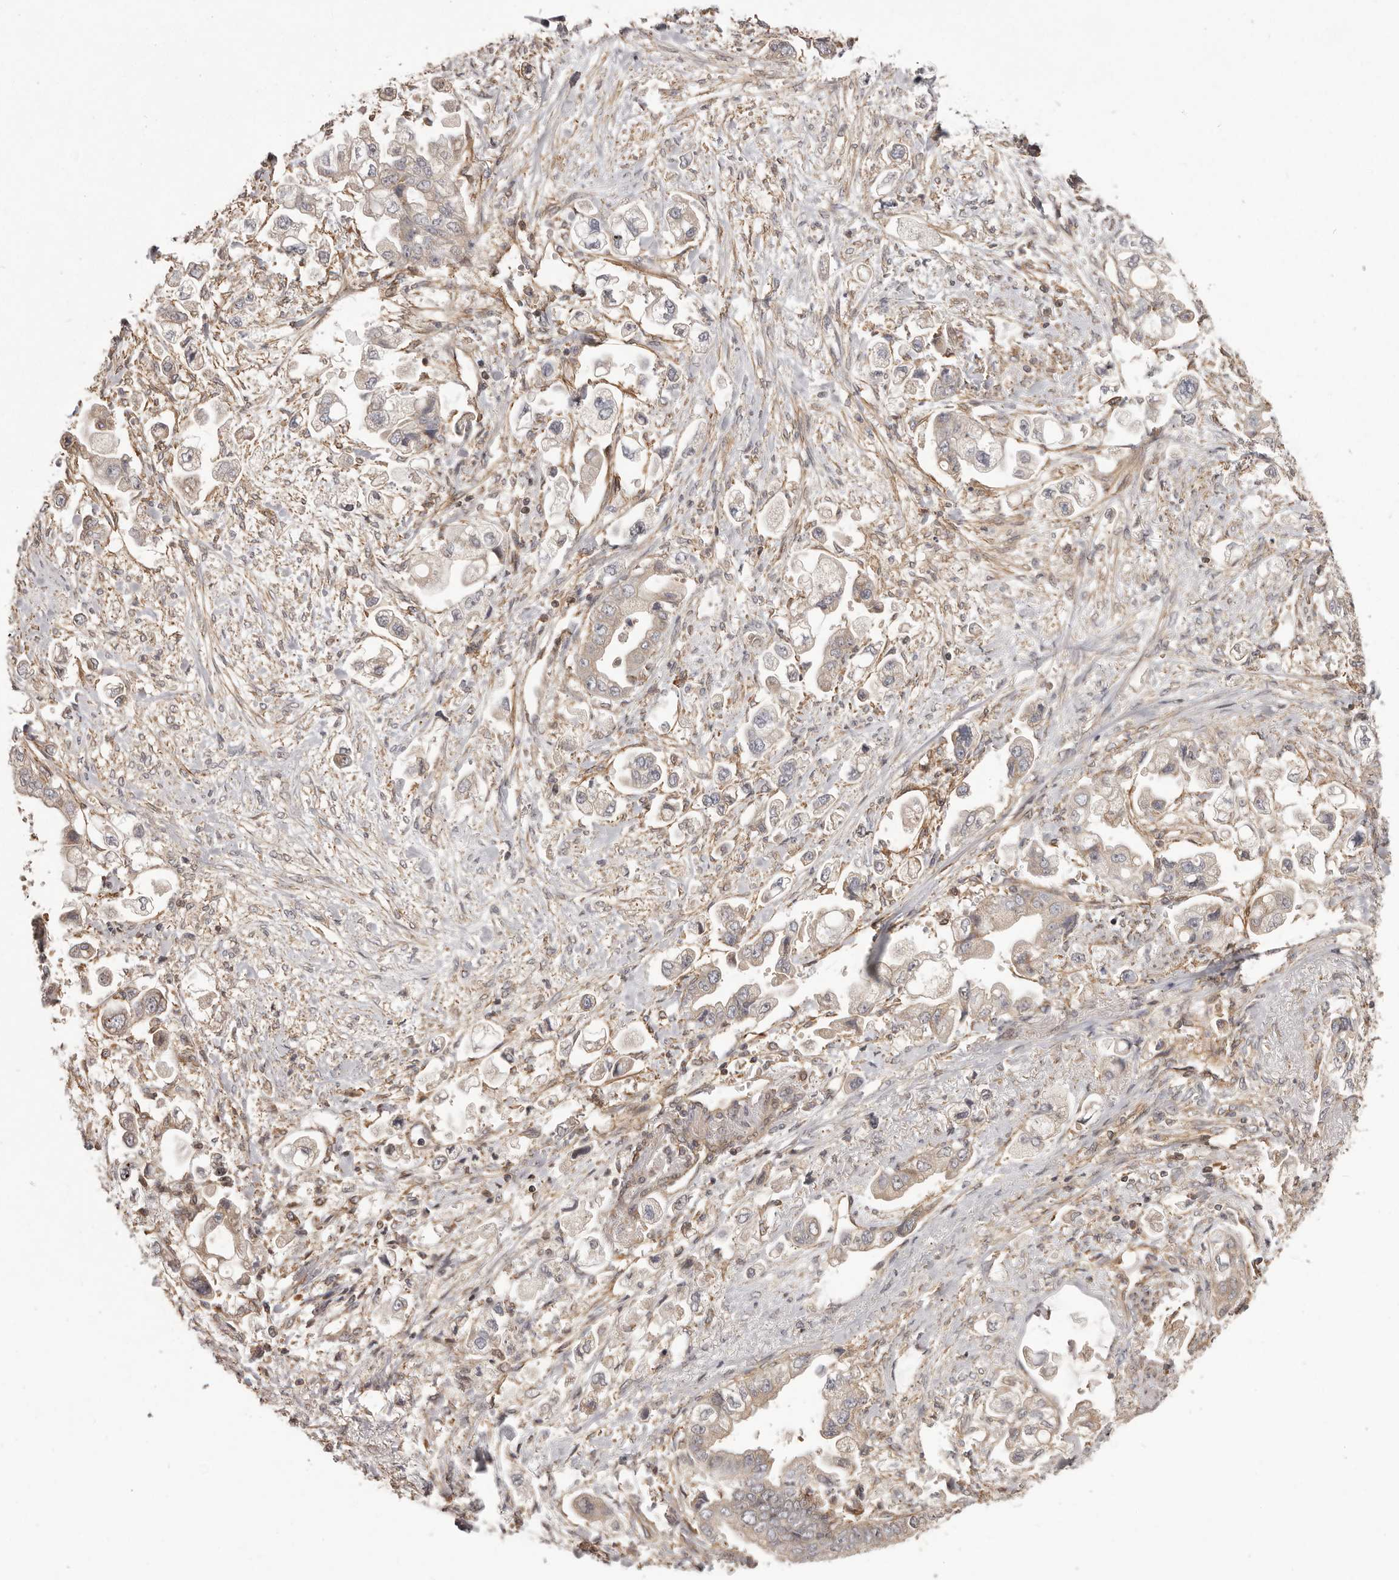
{"staining": {"intensity": "negative", "quantity": "none", "location": "none"}, "tissue": "stomach cancer", "cell_type": "Tumor cells", "image_type": "cancer", "snomed": [{"axis": "morphology", "description": "Adenocarcinoma, NOS"}, {"axis": "topography", "description": "Stomach"}], "caption": "The image demonstrates no significant positivity in tumor cells of stomach adenocarcinoma. Brightfield microscopy of immunohistochemistry stained with DAB (3,3'-diaminobenzidine) (brown) and hematoxylin (blue), captured at high magnification.", "gene": "NFKBIA", "patient": {"sex": "male", "age": 62}}